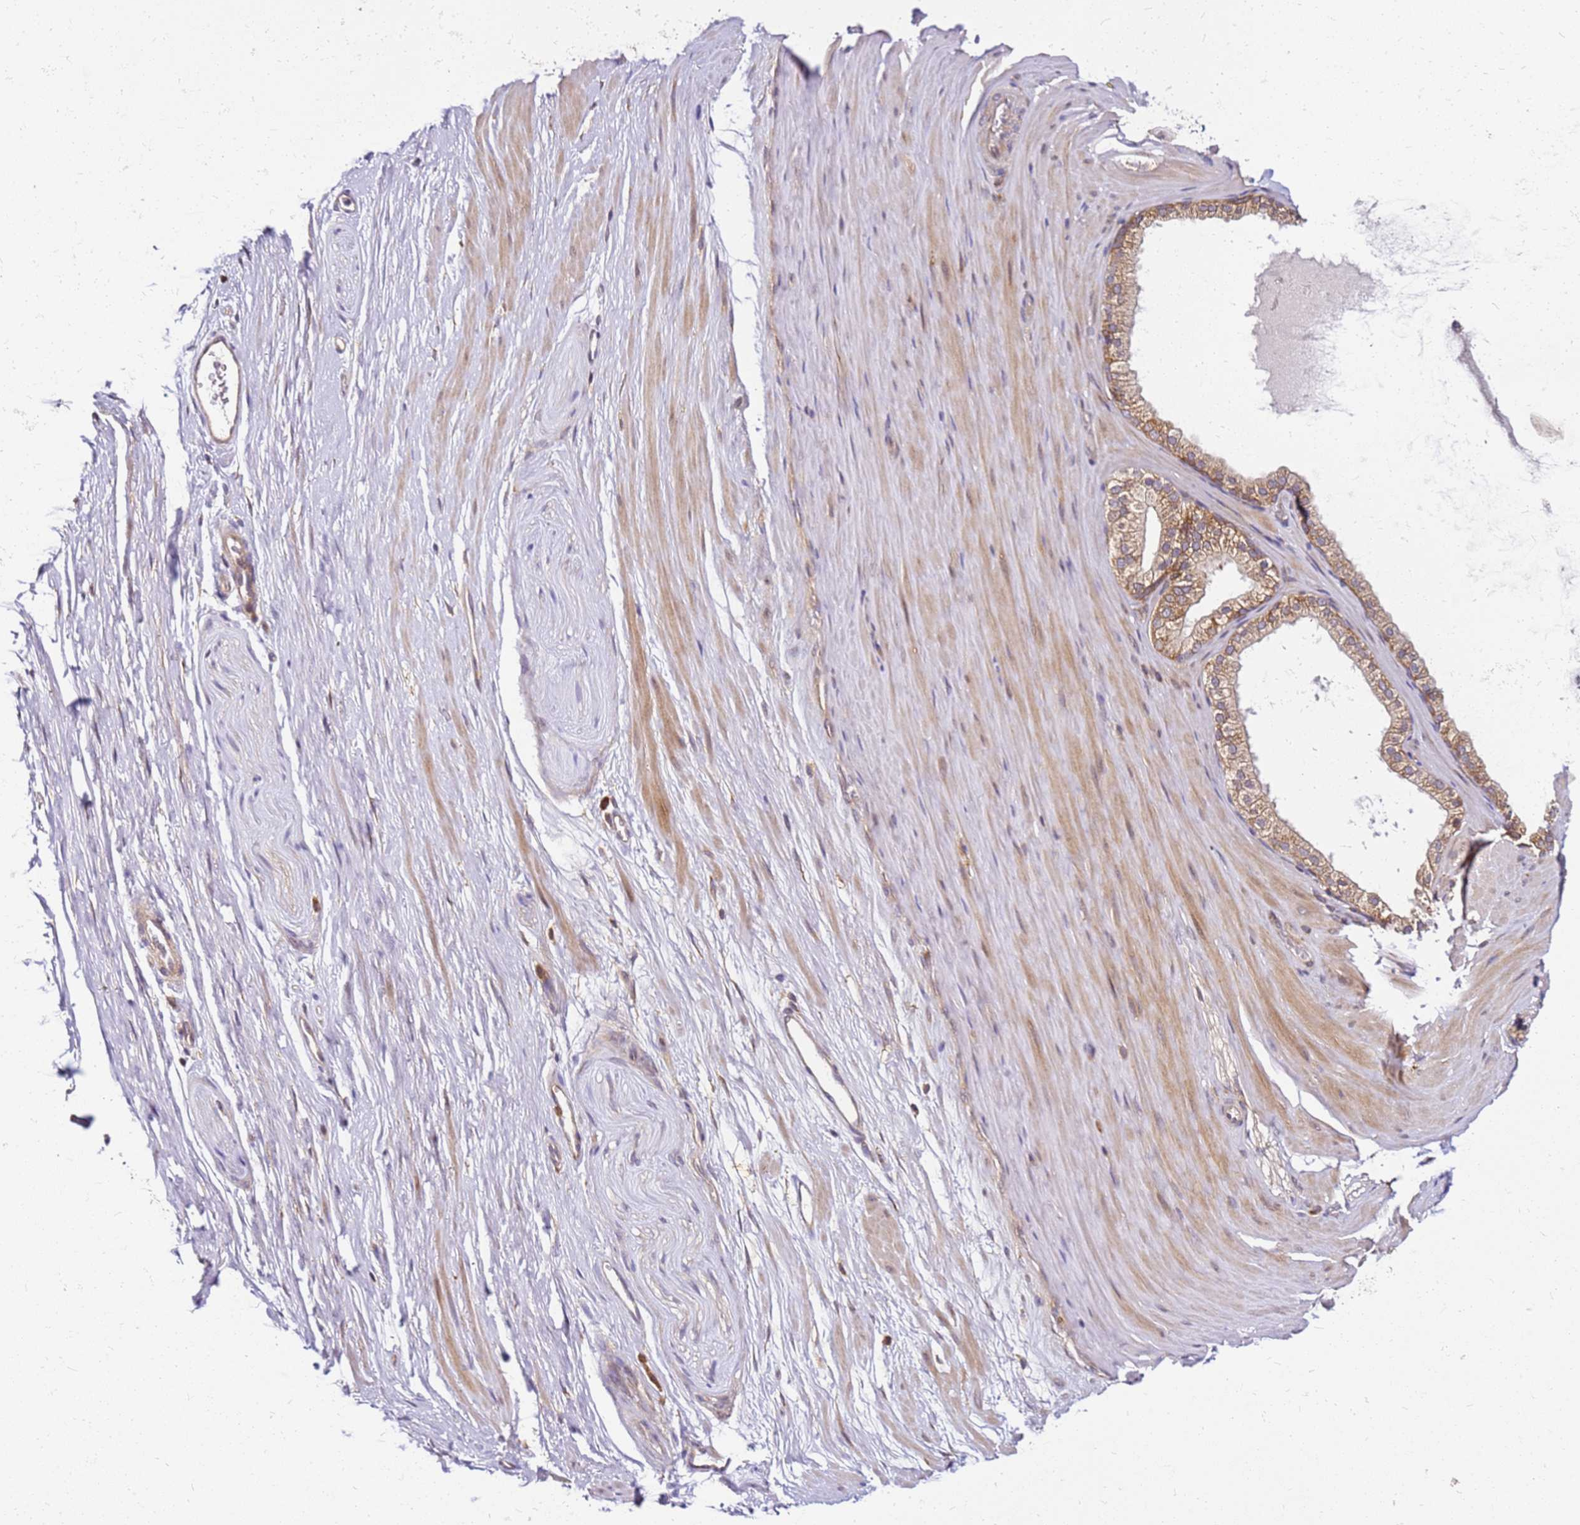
{"staining": {"intensity": "weak", "quantity": "<25%", "location": "cytoplasmic/membranous"}, "tissue": "adipose tissue", "cell_type": "Adipocytes", "image_type": "normal", "snomed": [{"axis": "morphology", "description": "Normal tissue, NOS"}, {"axis": "morphology", "description": "Adenocarcinoma, Low grade"}, {"axis": "topography", "description": "Prostate"}, {"axis": "topography", "description": "Peripheral nerve tissue"}], "caption": "Immunohistochemical staining of normal human adipose tissue displays no significant staining in adipocytes. Brightfield microscopy of immunohistochemistry (IHC) stained with DAB (brown) and hematoxylin (blue), captured at high magnification.", "gene": "PIH1D1", "patient": {"sex": "male", "age": 63}}